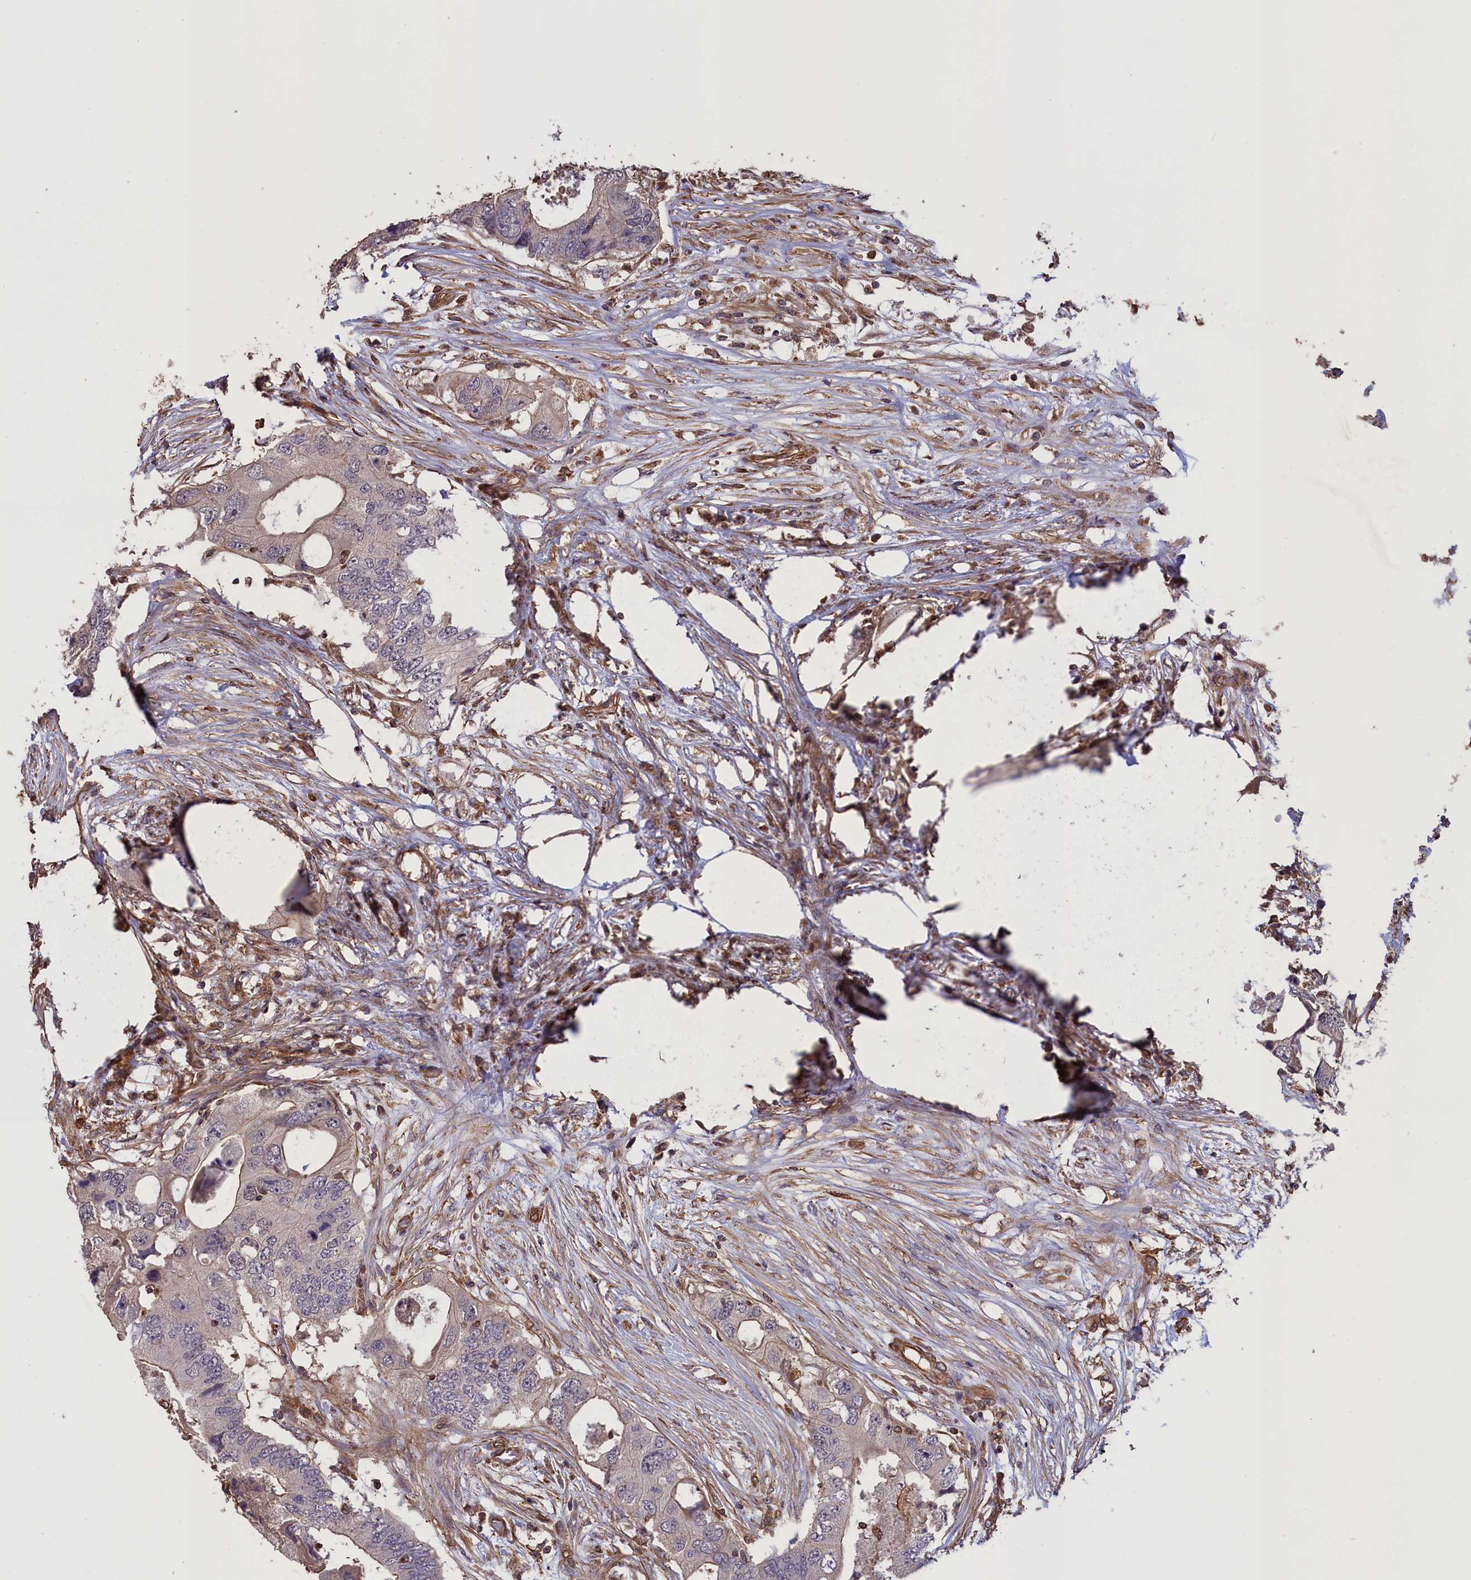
{"staining": {"intensity": "moderate", "quantity": "<25%", "location": "cytoplasmic/membranous"}, "tissue": "colorectal cancer", "cell_type": "Tumor cells", "image_type": "cancer", "snomed": [{"axis": "morphology", "description": "Adenocarcinoma, NOS"}, {"axis": "topography", "description": "Colon"}], "caption": "Colorectal cancer (adenocarcinoma) tissue reveals moderate cytoplasmic/membranous positivity in about <25% of tumor cells, visualized by immunohistochemistry.", "gene": "DAPK3", "patient": {"sex": "male", "age": 71}}